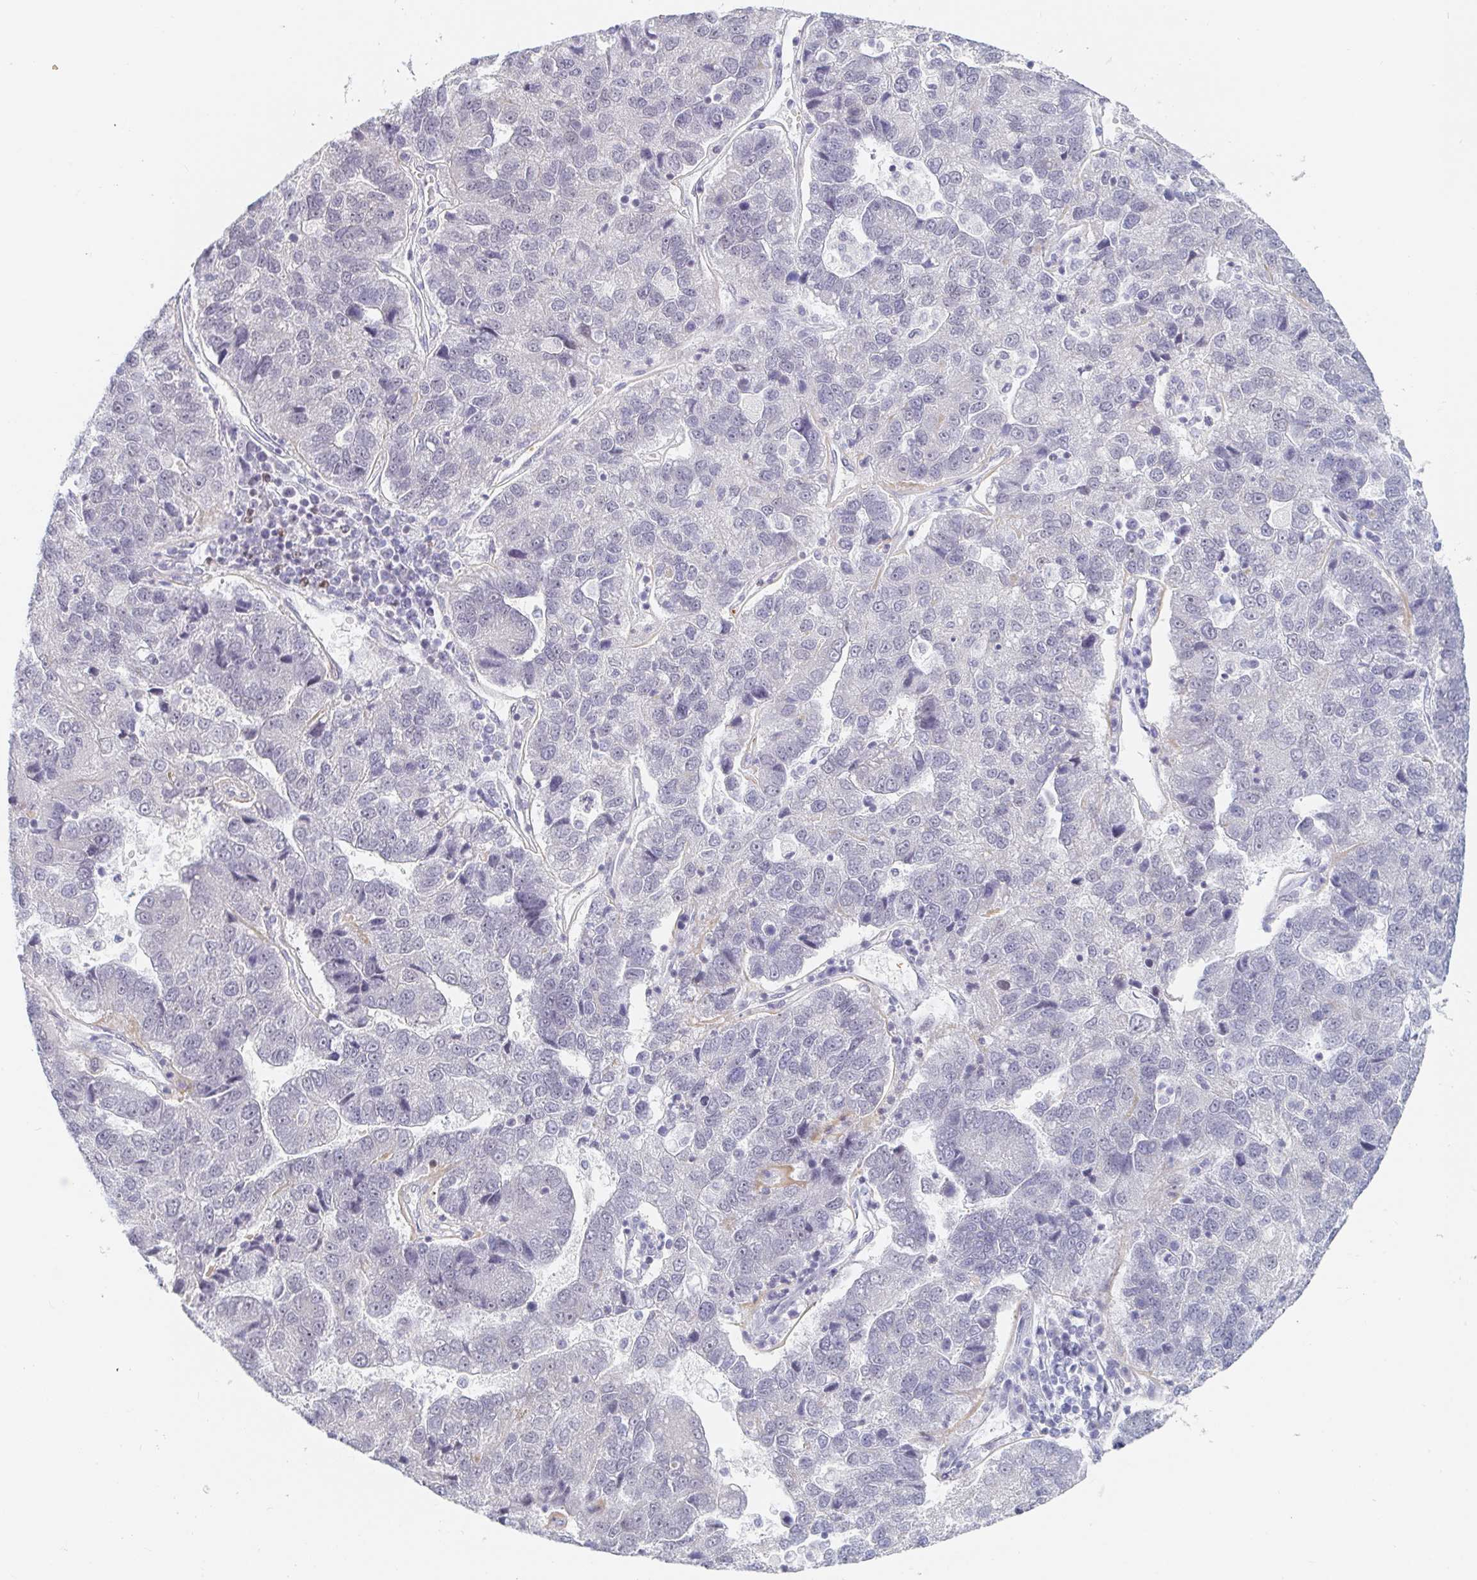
{"staining": {"intensity": "negative", "quantity": "none", "location": "none"}, "tissue": "pancreatic cancer", "cell_type": "Tumor cells", "image_type": "cancer", "snomed": [{"axis": "morphology", "description": "Adenocarcinoma, NOS"}, {"axis": "topography", "description": "Pancreas"}], "caption": "Pancreatic cancer was stained to show a protein in brown. There is no significant expression in tumor cells. (Stains: DAB IHC with hematoxylin counter stain, Microscopy: brightfield microscopy at high magnification).", "gene": "CHD2", "patient": {"sex": "female", "age": 61}}